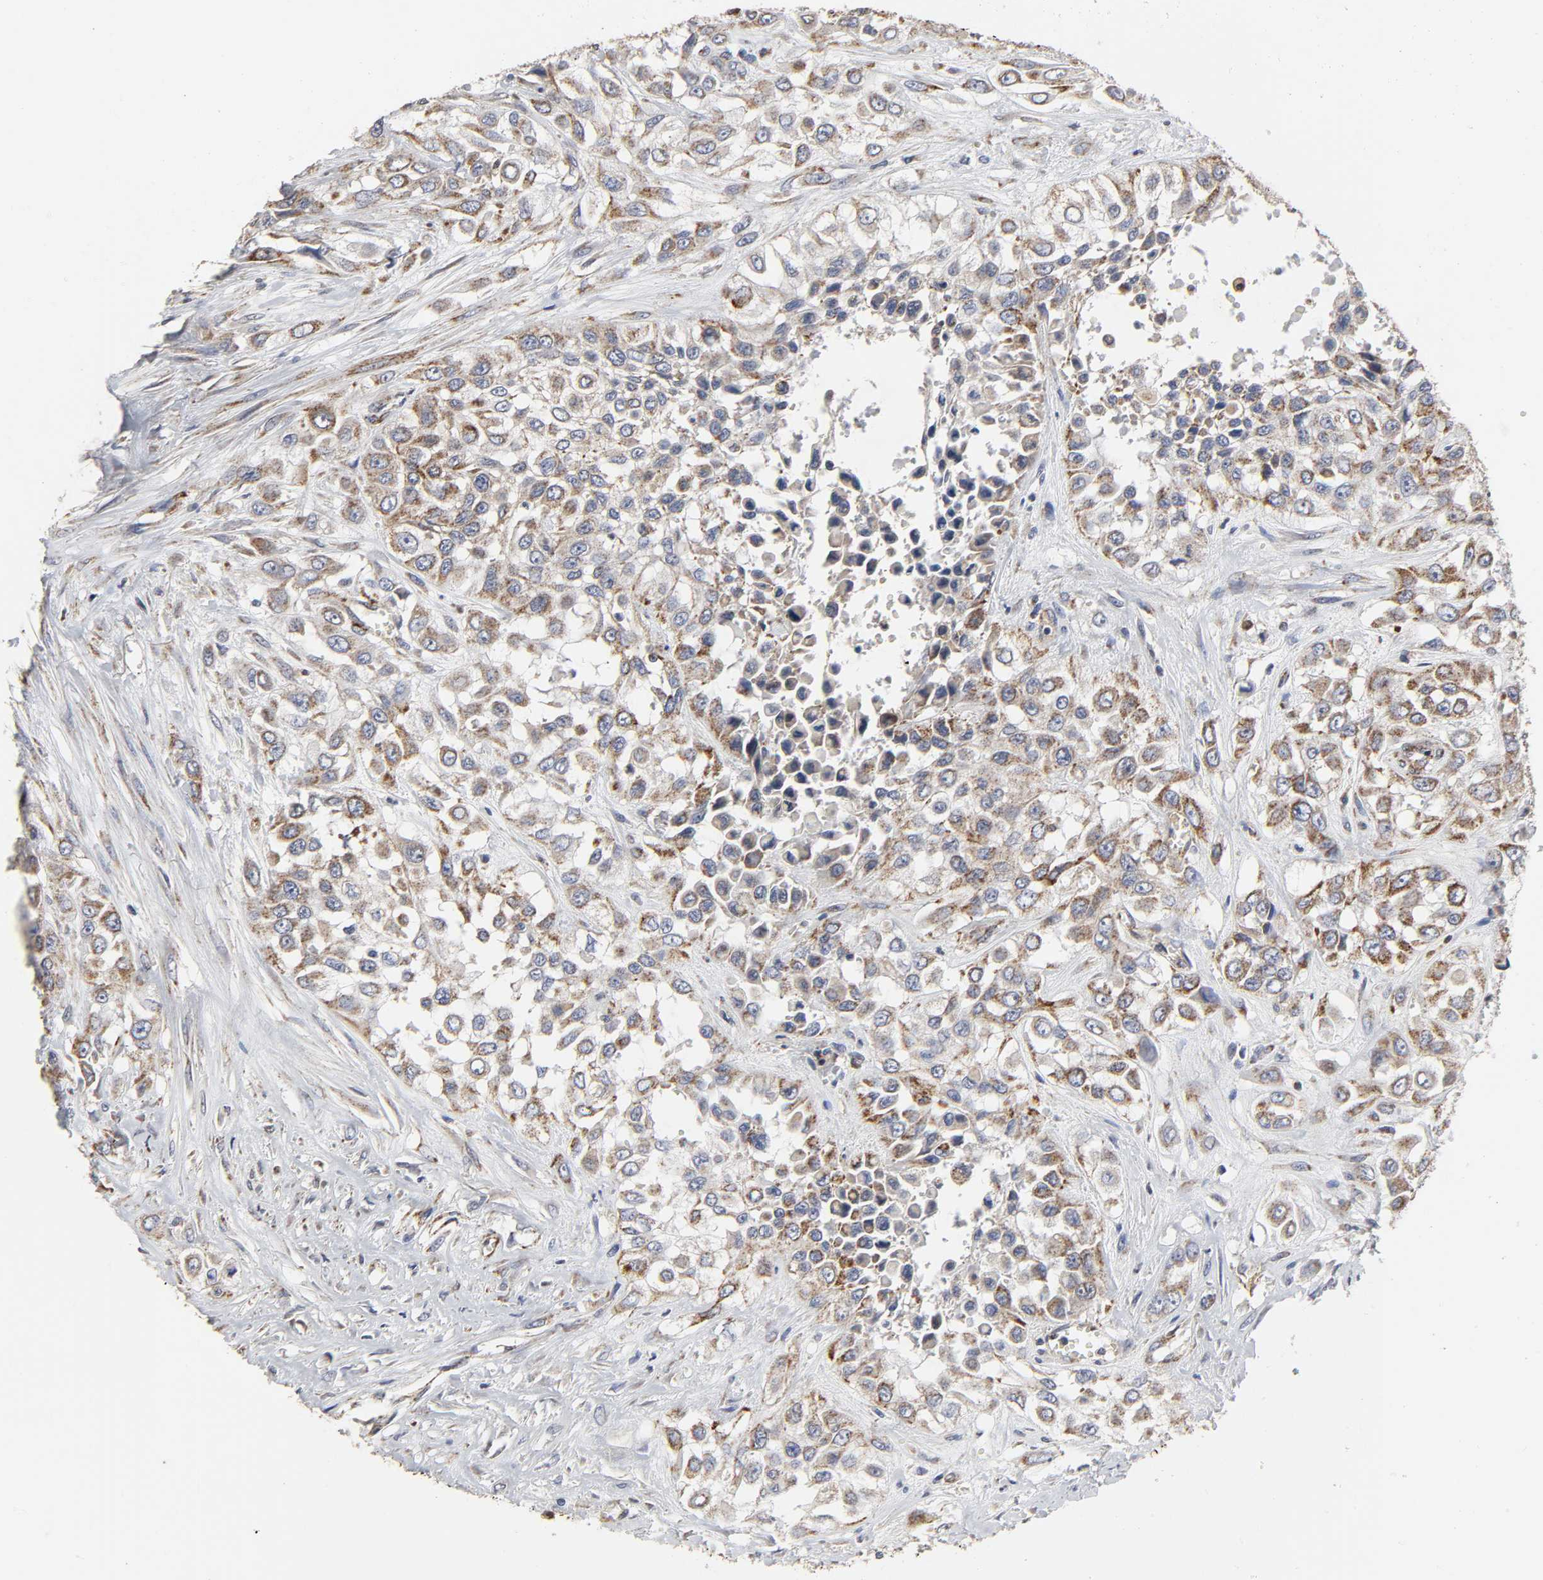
{"staining": {"intensity": "moderate", "quantity": ">75%", "location": "cytoplasmic/membranous"}, "tissue": "urothelial cancer", "cell_type": "Tumor cells", "image_type": "cancer", "snomed": [{"axis": "morphology", "description": "Urothelial carcinoma, High grade"}, {"axis": "topography", "description": "Urinary bladder"}], "caption": "A high-resolution histopathology image shows immunohistochemistry staining of urothelial carcinoma (high-grade), which demonstrates moderate cytoplasmic/membranous positivity in about >75% of tumor cells. Nuclei are stained in blue.", "gene": "COX6B1", "patient": {"sex": "male", "age": 57}}